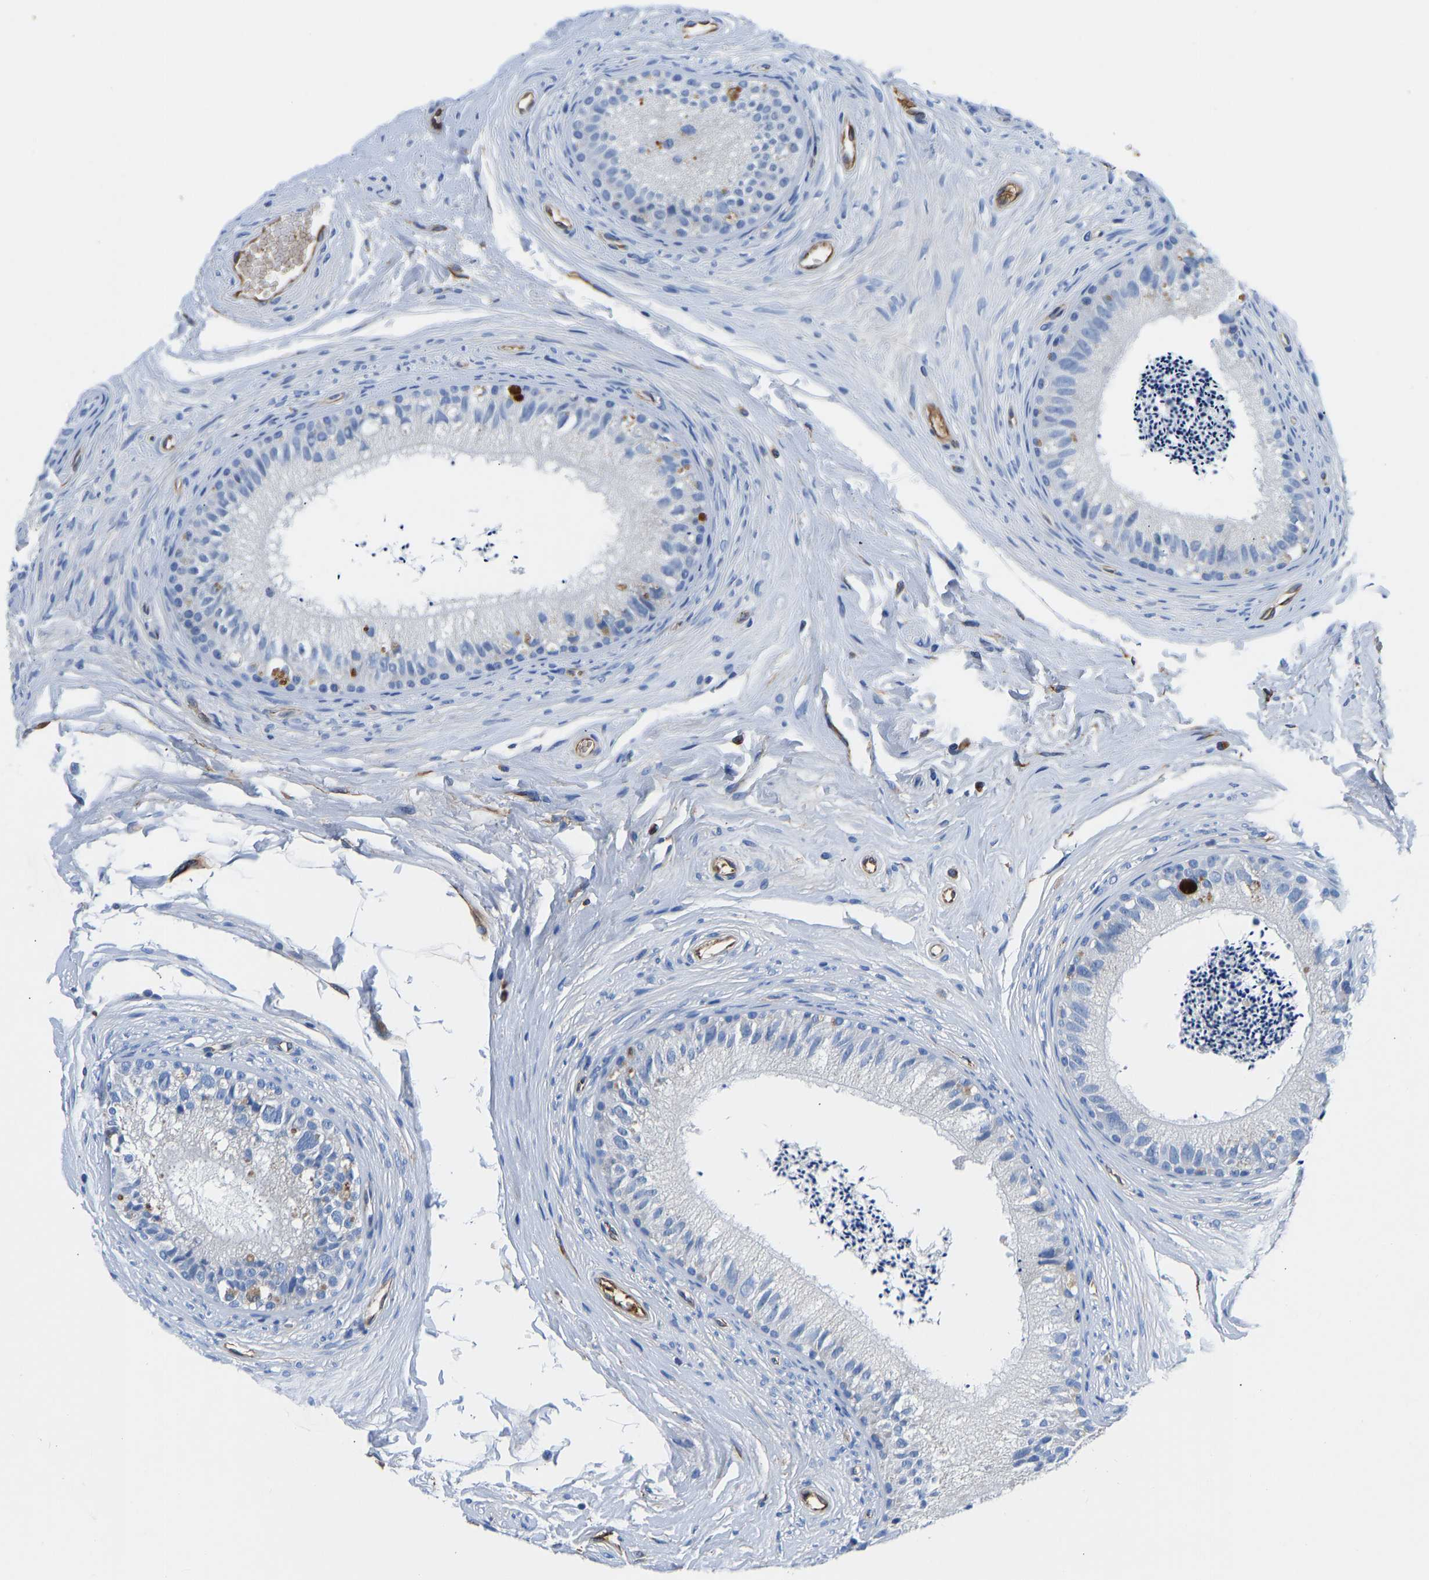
{"staining": {"intensity": "negative", "quantity": "none", "location": "none"}, "tissue": "epididymis", "cell_type": "Glandular cells", "image_type": "normal", "snomed": [{"axis": "morphology", "description": "Normal tissue, NOS"}, {"axis": "topography", "description": "Epididymis"}], "caption": "A histopathology image of epididymis stained for a protein shows no brown staining in glandular cells.", "gene": "HSPG2", "patient": {"sex": "male", "age": 56}}